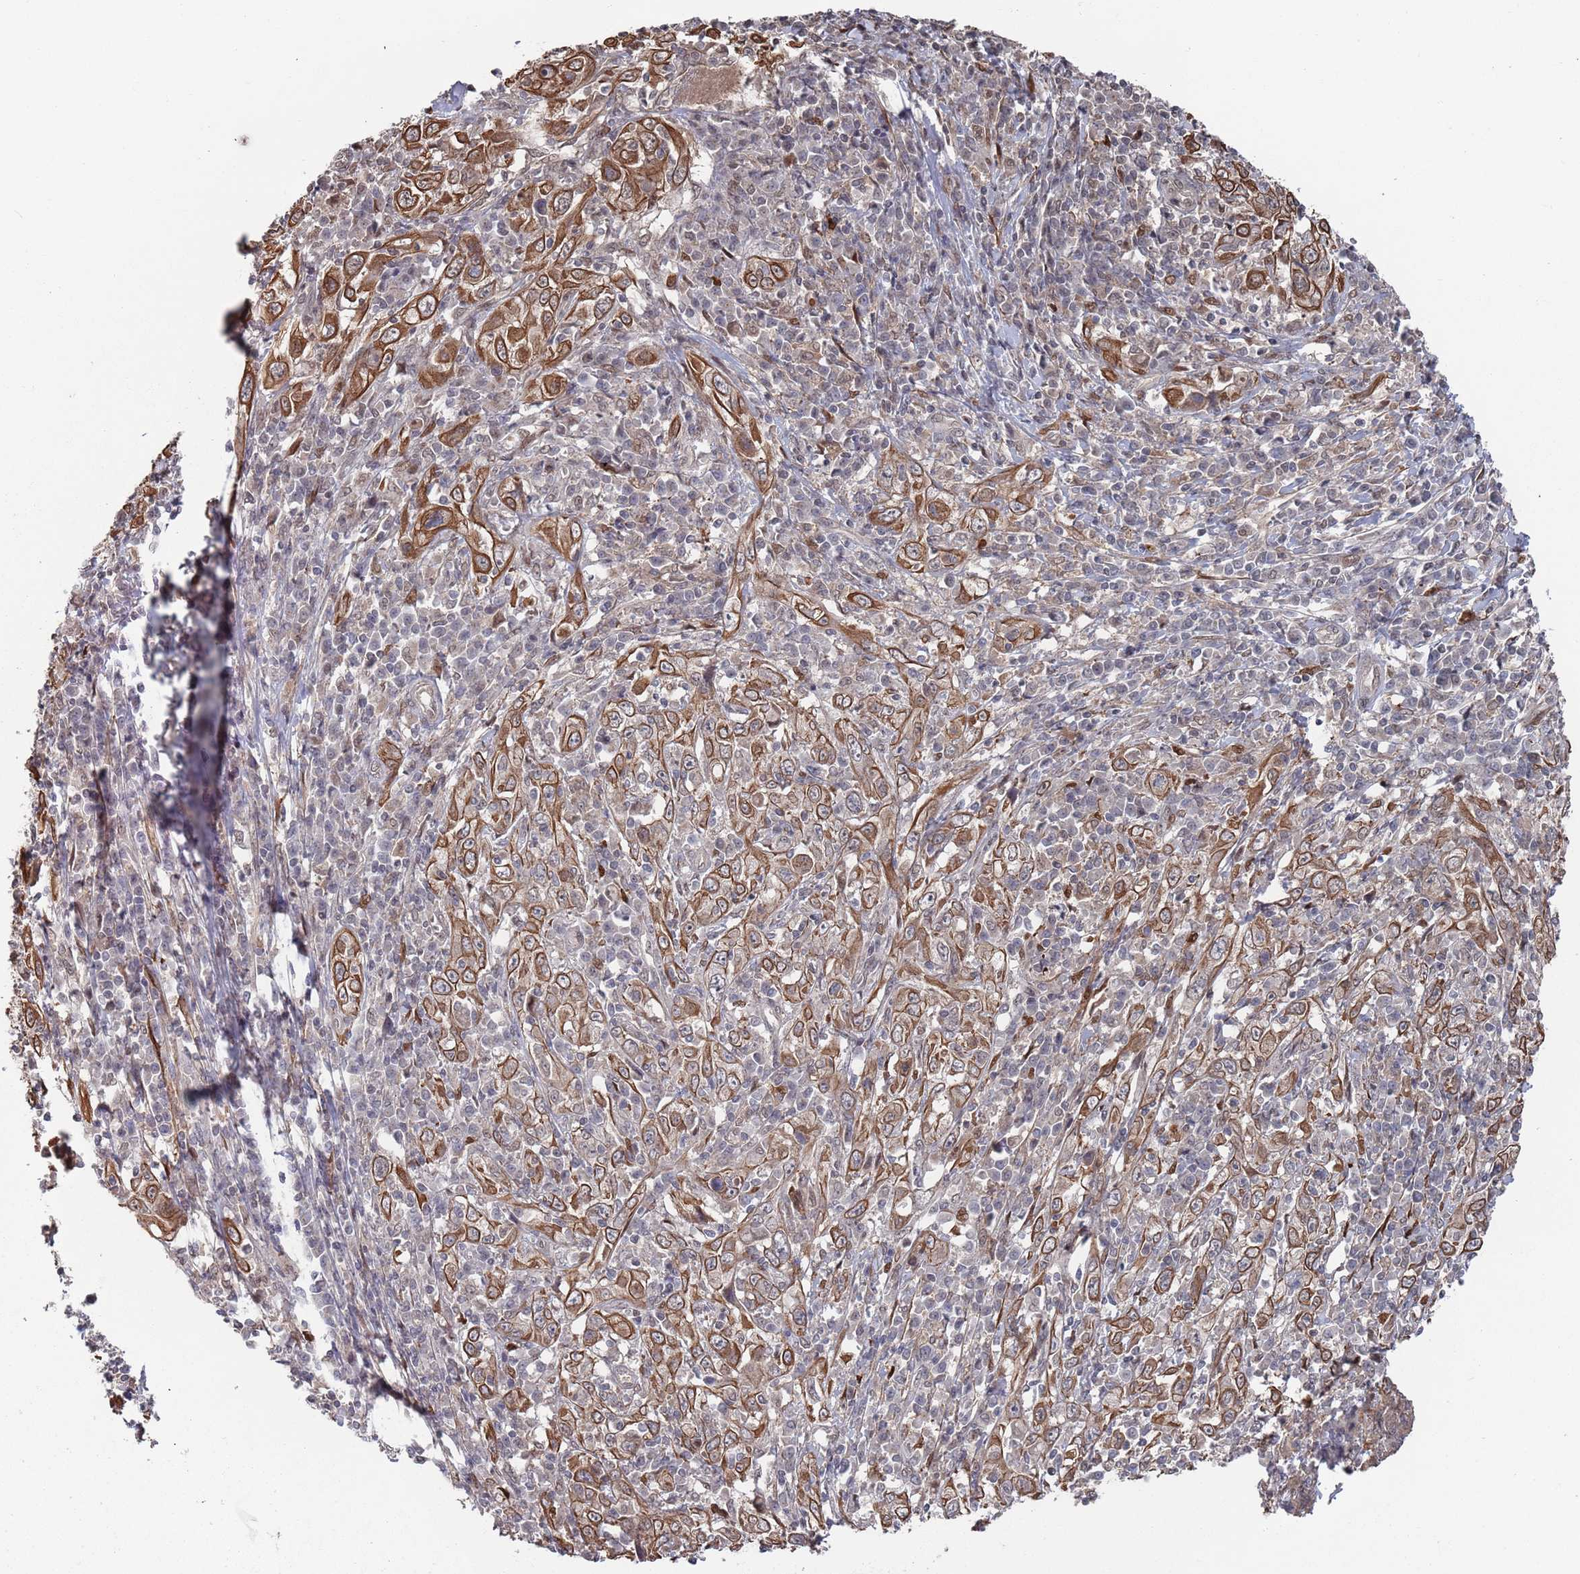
{"staining": {"intensity": "moderate", "quantity": "25%-75%", "location": "cytoplasmic/membranous"}, "tissue": "cervical cancer", "cell_type": "Tumor cells", "image_type": "cancer", "snomed": [{"axis": "morphology", "description": "Squamous cell carcinoma, NOS"}, {"axis": "topography", "description": "Cervix"}], "caption": "Cervical cancer (squamous cell carcinoma) was stained to show a protein in brown. There is medium levels of moderate cytoplasmic/membranous expression in approximately 25%-75% of tumor cells. The protein is stained brown, and the nuclei are stained in blue (DAB IHC with brightfield microscopy, high magnification).", "gene": "DGKD", "patient": {"sex": "female", "age": 46}}